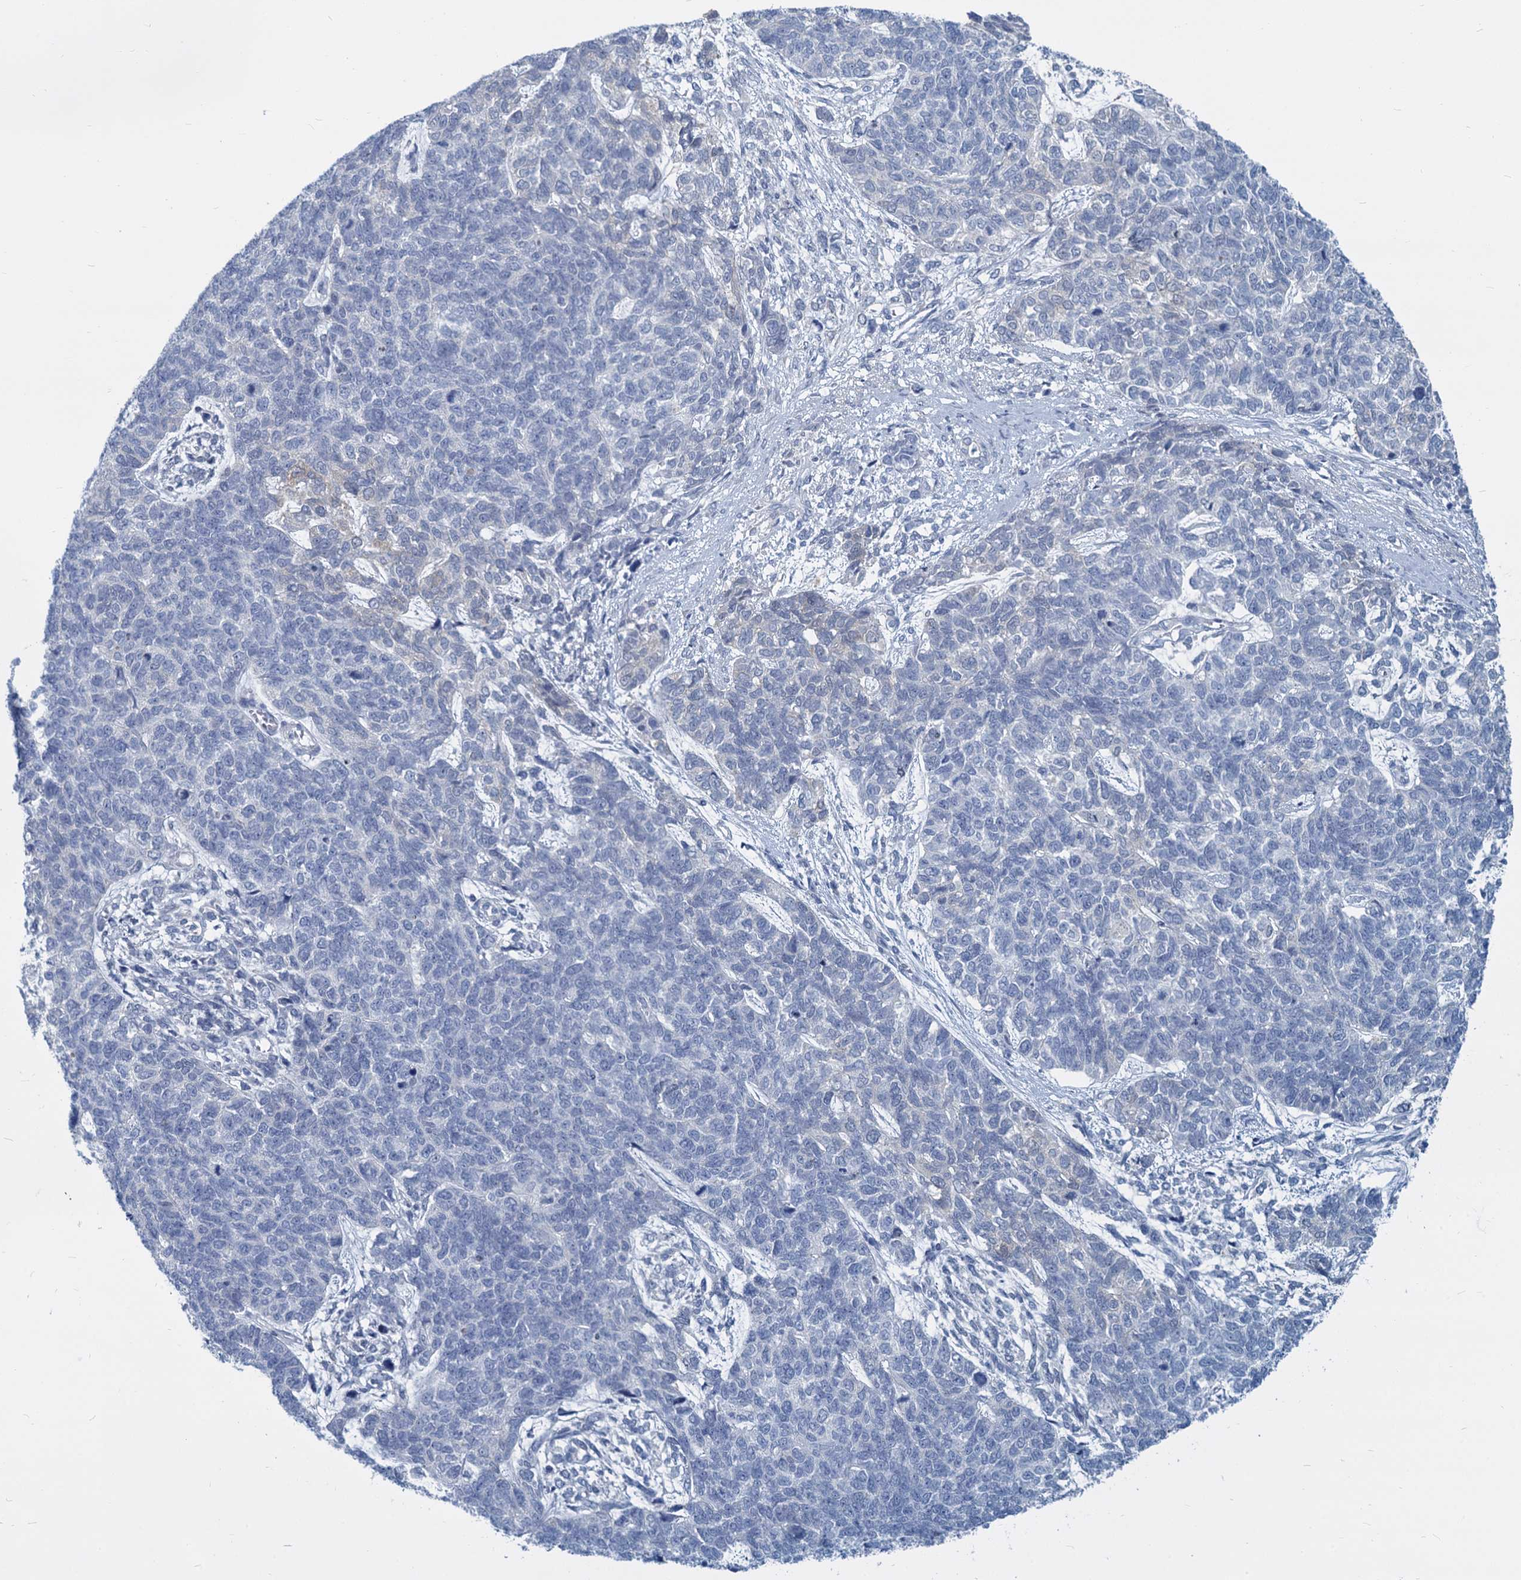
{"staining": {"intensity": "negative", "quantity": "none", "location": "none"}, "tissue": "cervical cancer", "cell_type": "Tumor cells", "image_type": "cancer", "snomed": [{"axis": "morphology", "description": "Squamous cell carcinoma, NOS"}, {"axis": "topography", "description": "Cervix"}], "caption": "The immunohistochemistry histopathology image has no significant expression in tumor cells of cervical squamous cell carcinoma tissue.", "gene": "GSTM3", "patient": {"sex": "female", "age": 63}}